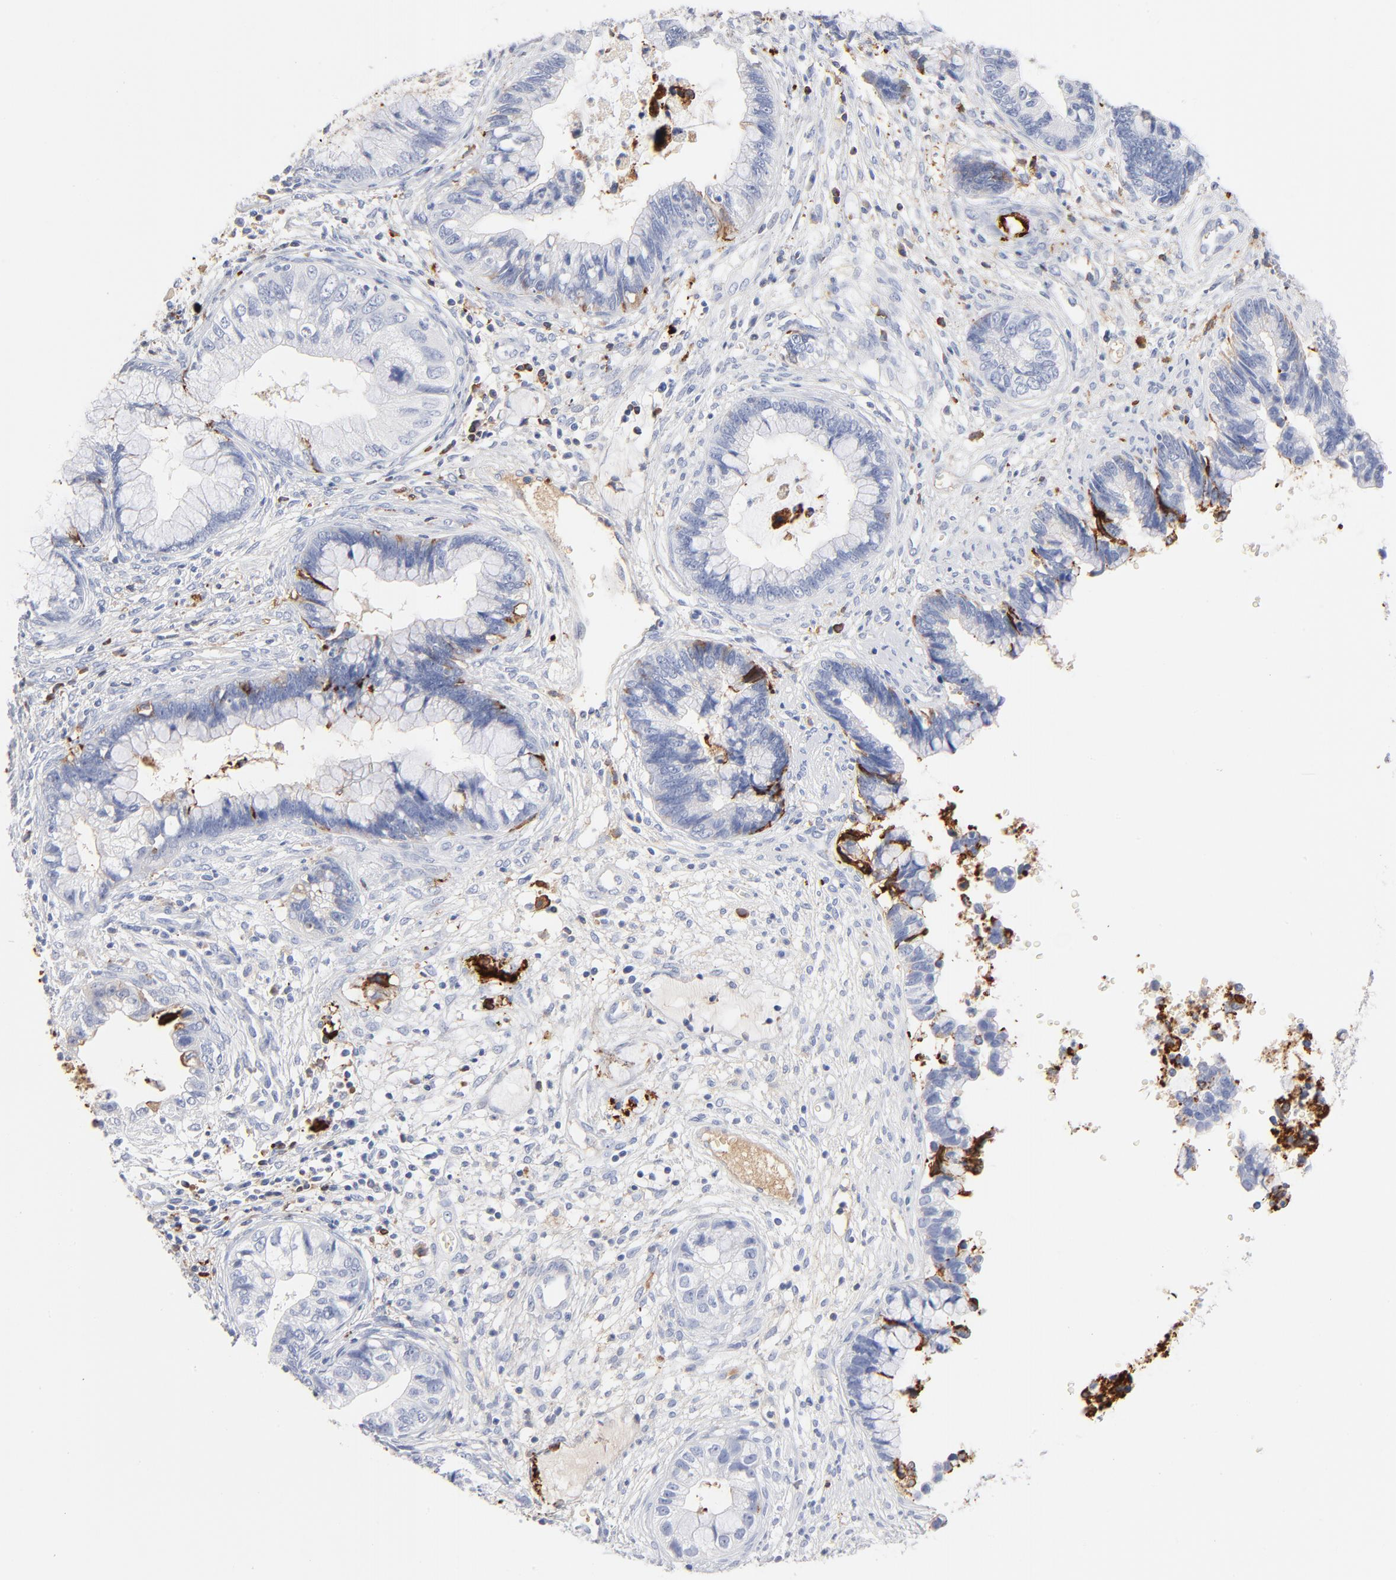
{"staining": {"intensity": "negative", "quantity": "none", "location": "none"}, "tissue": "cervical cancer", "cell_type": "Tumor cells", "image_type": "cancer", "snomed": [{"axis": "morphology", "description": "Adenocarcinoma, NOS"}, {"axis": "topography", "description": "Cervix"}], "caption": "The photomicrograph demonstrates no staining of tumor cells in cervical cancer (adenocarcinoma).", "gene": "APOH", "patient": {"sex": "female", "age": 44}}